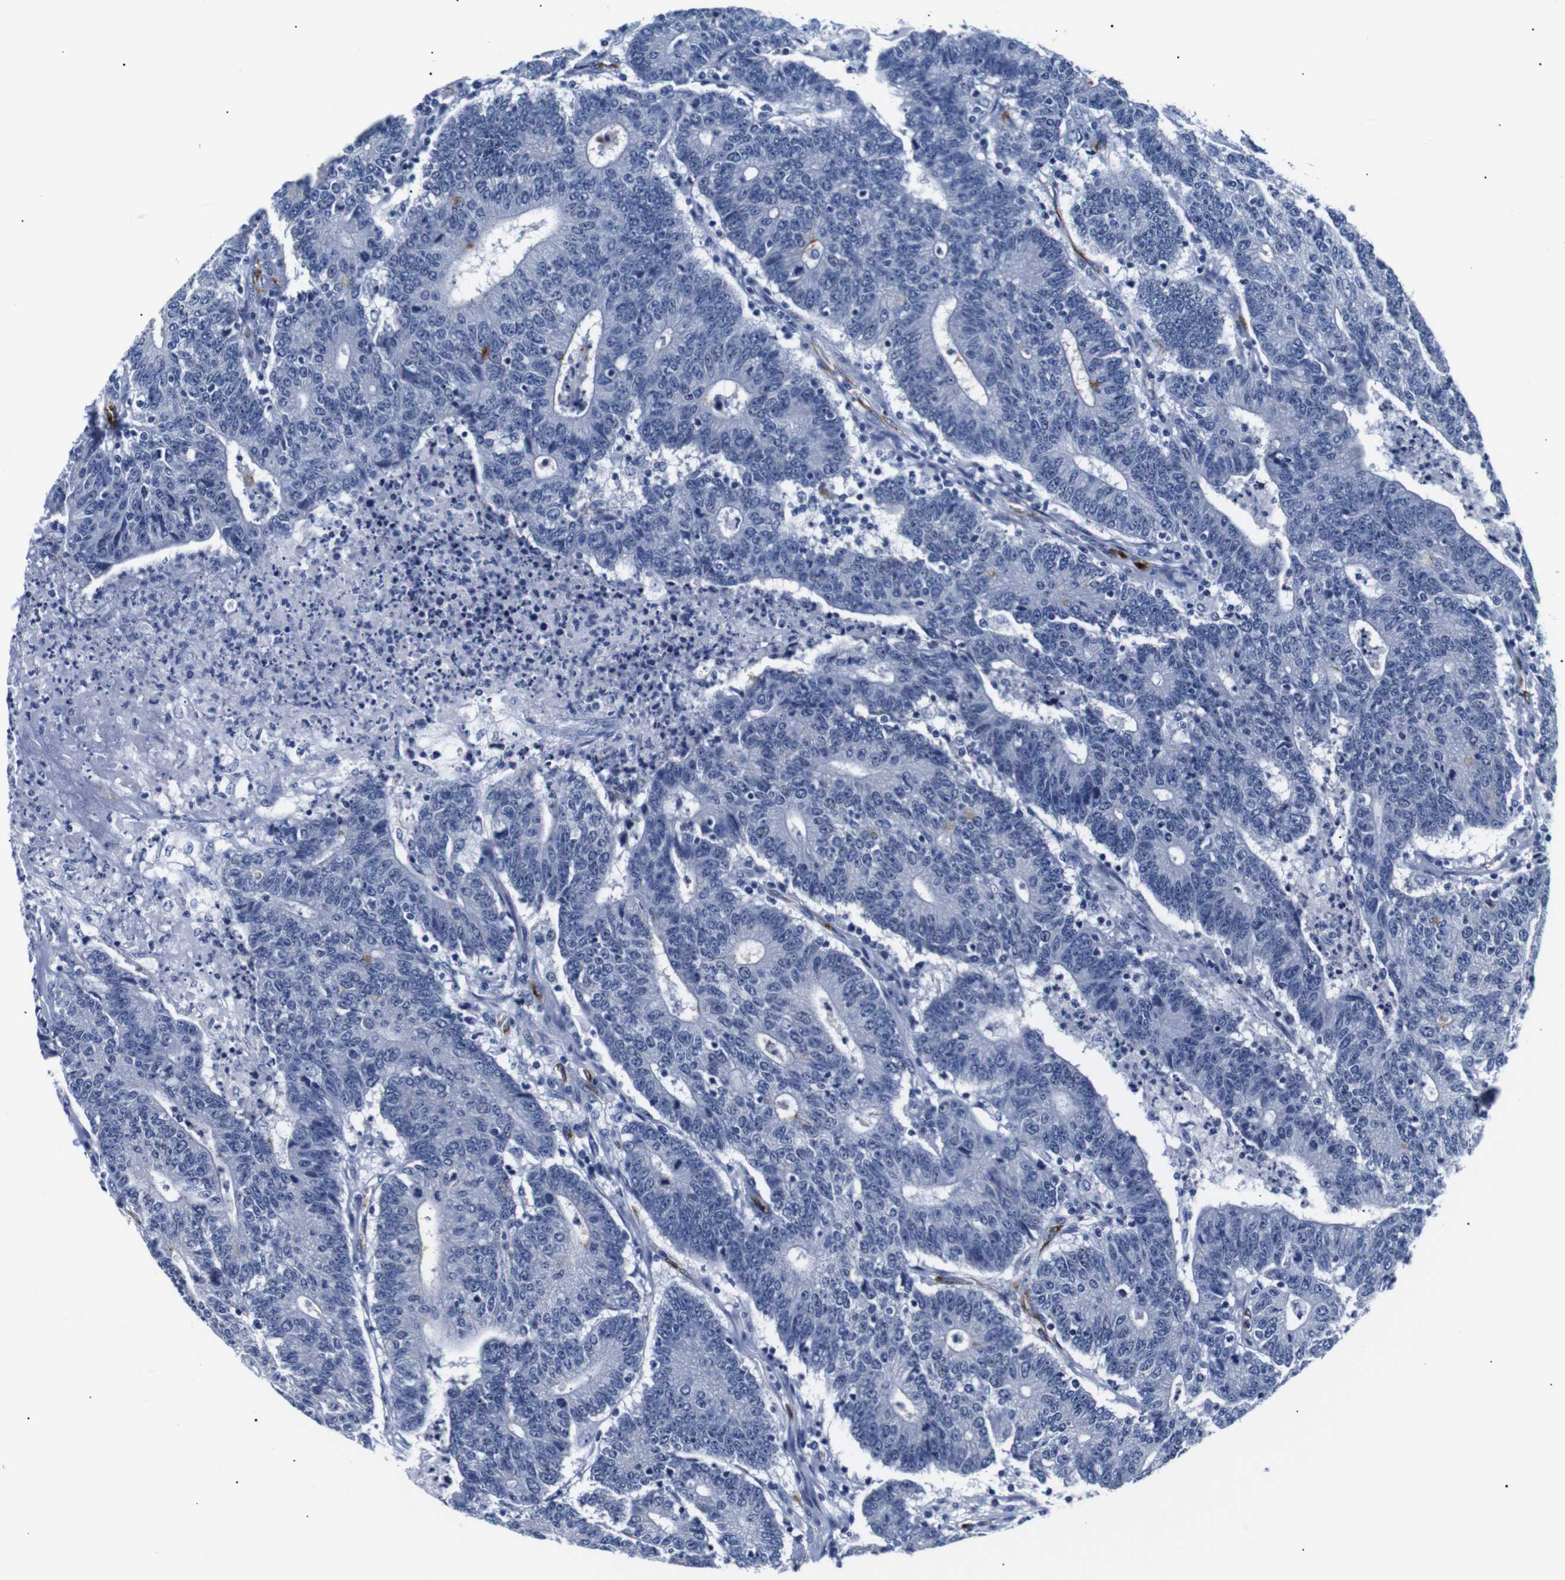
{"staining": {"intensity": "negative", "quantity": "none", "location": "none"}, "tissue": "colorectal cancer", "cell_type": "Tumor cells", "image_type": "cancer", "snomed": [{"axis": "morphology", "description": "Normal tissue, NOS"}, {"axis": "morphology", "description": "Adenocarcinoma, NOS"}, {"axis": "topography", "description": "Colon"}], "caption": "There is no significant positivity in tumor cells of adenocarcinoma (colorectal). Nuclei are stained in blue.", "gene": "MUC4", "patient": {"sex": "female", "age": 75}}